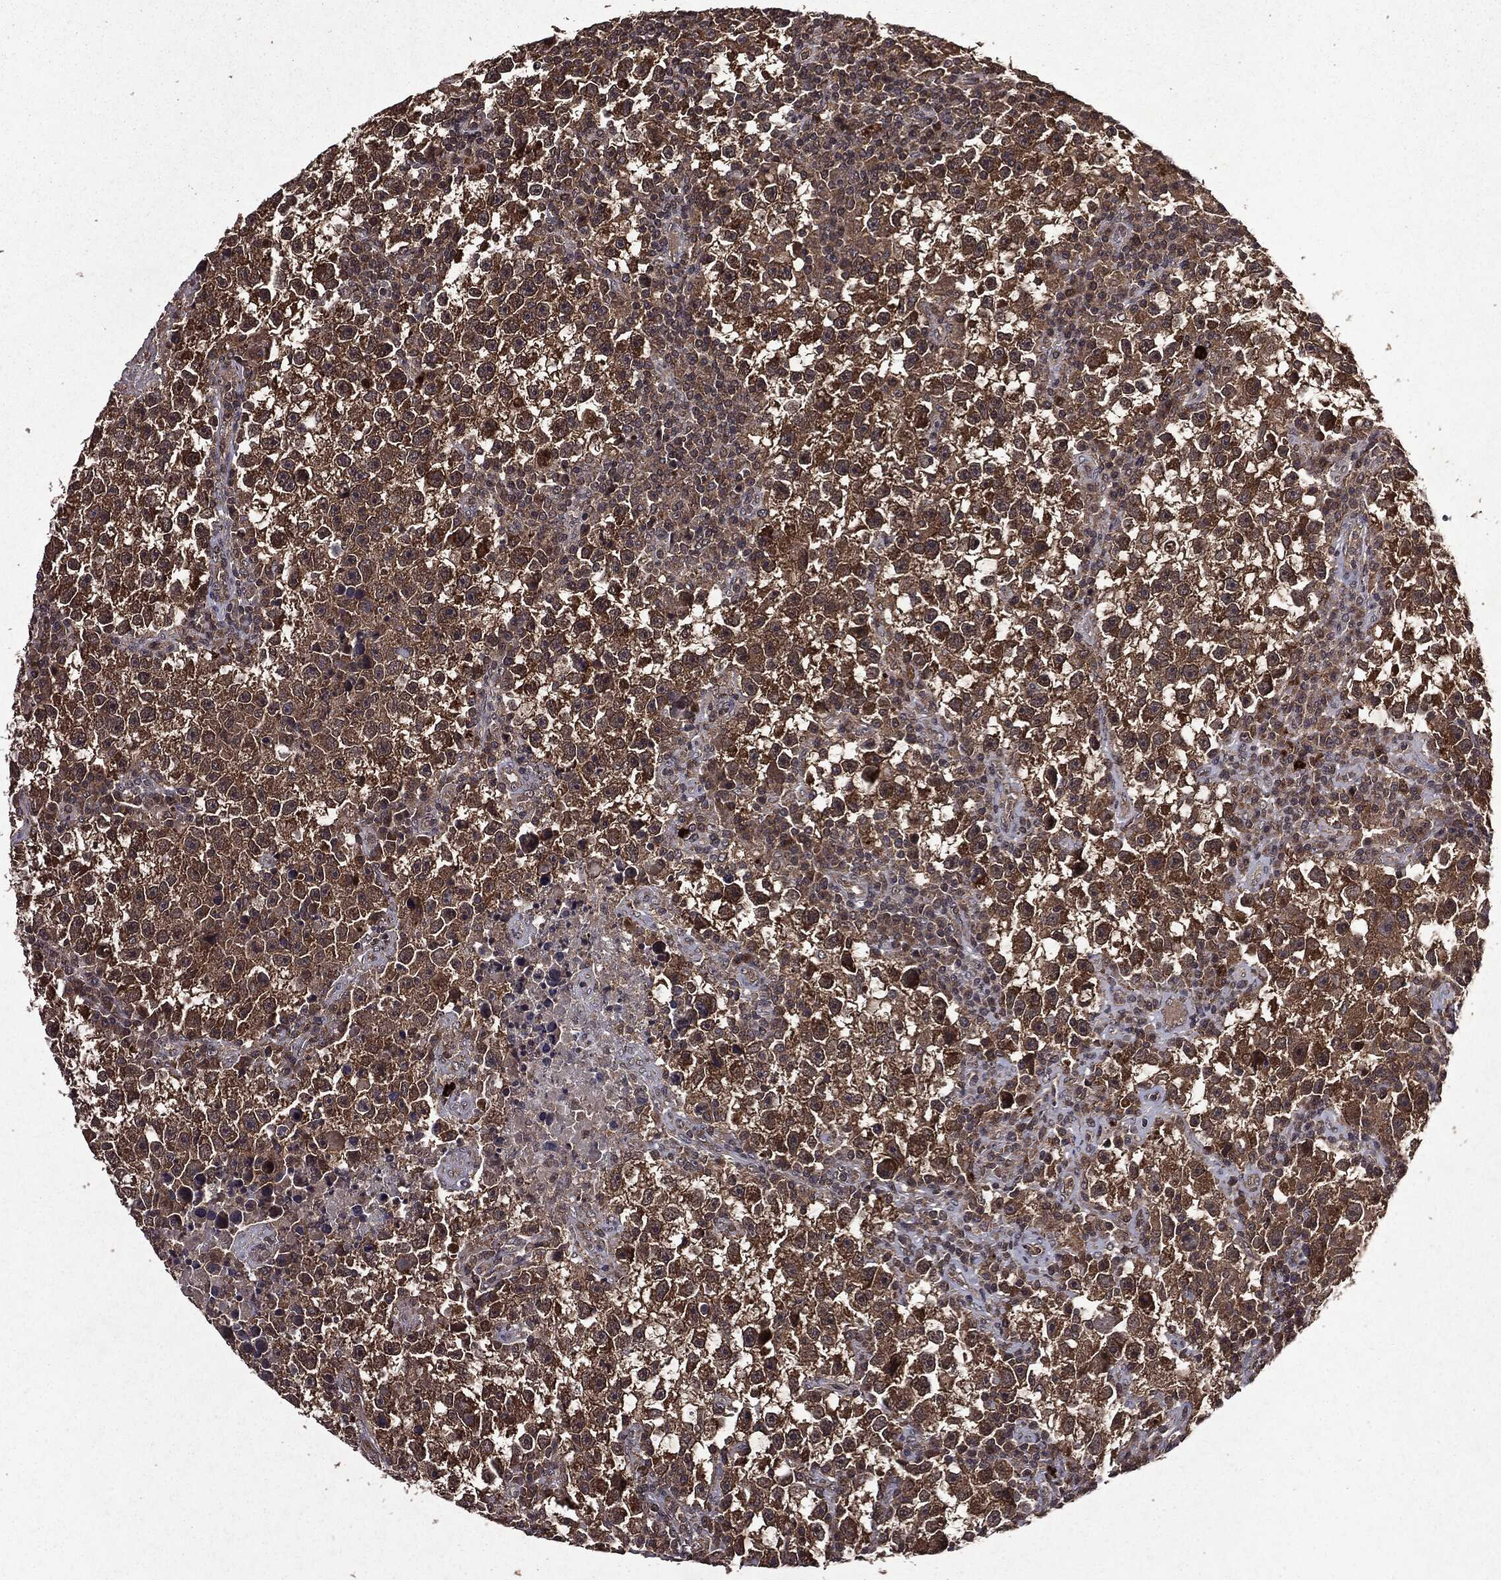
{"staining": {"intensity": "moderate", "quantity": ">75%", "location": "cytoplasmic/membranous"}, "tissue": "testis cancer", "cell_type": "Tumor cells", "image_type": "cancer", "snomed": [{"axis": "morphology", "description": "Seminoma, NOS"}, {"axis": "topography", "description": "Testis"}], "caption": "Immunohistochemistry (DAB (3,3'-diaminobenzidine)) staining of testis seminoma demonstrates moderate cytoplasmic/membranous protein expression in approximately >75% of tumor cells.", "gene": "MTOR", "patient": {"sex": "male", "age": 47}}